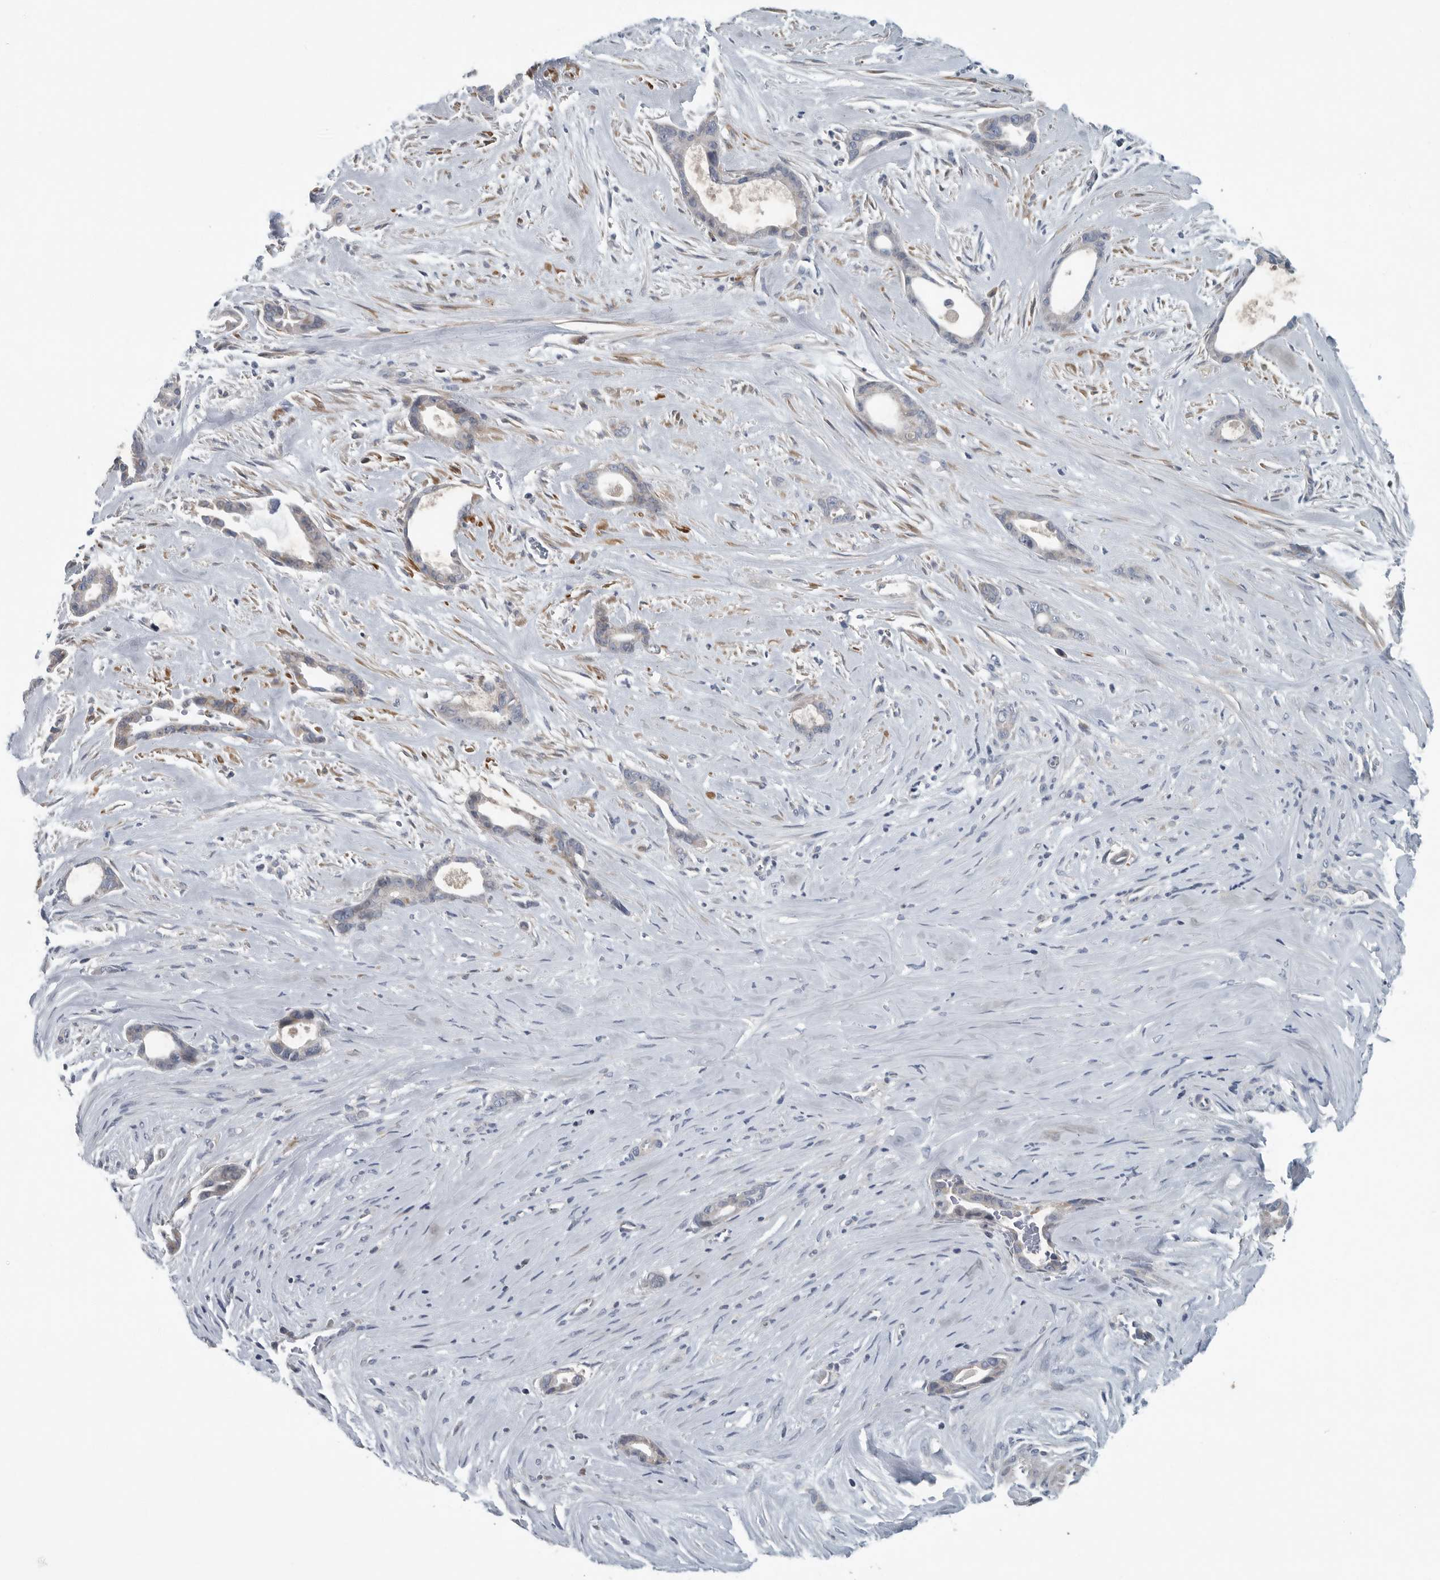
{"staining": {"intensity": "negative", "quantity": "none", "location": "none"}, "tissue": "liver cancer", "cell_type": "Tumor cells", "image_type": "cancer", "snomed": [{"axis": "morphology", "description": "Cholangiocarcinoma"}, {"axis": "topography", "description": "Liver"}], "caption": "DAB immunohistochemical staining of liver cancer reveals no significant expression in tumor cells. (DAB (3,3'-diaminobenzidine) immunohistochemistry with hematoxylin counter stain).", "gene": "MPP3", "patient": {"sex": "female", "age": 55}}